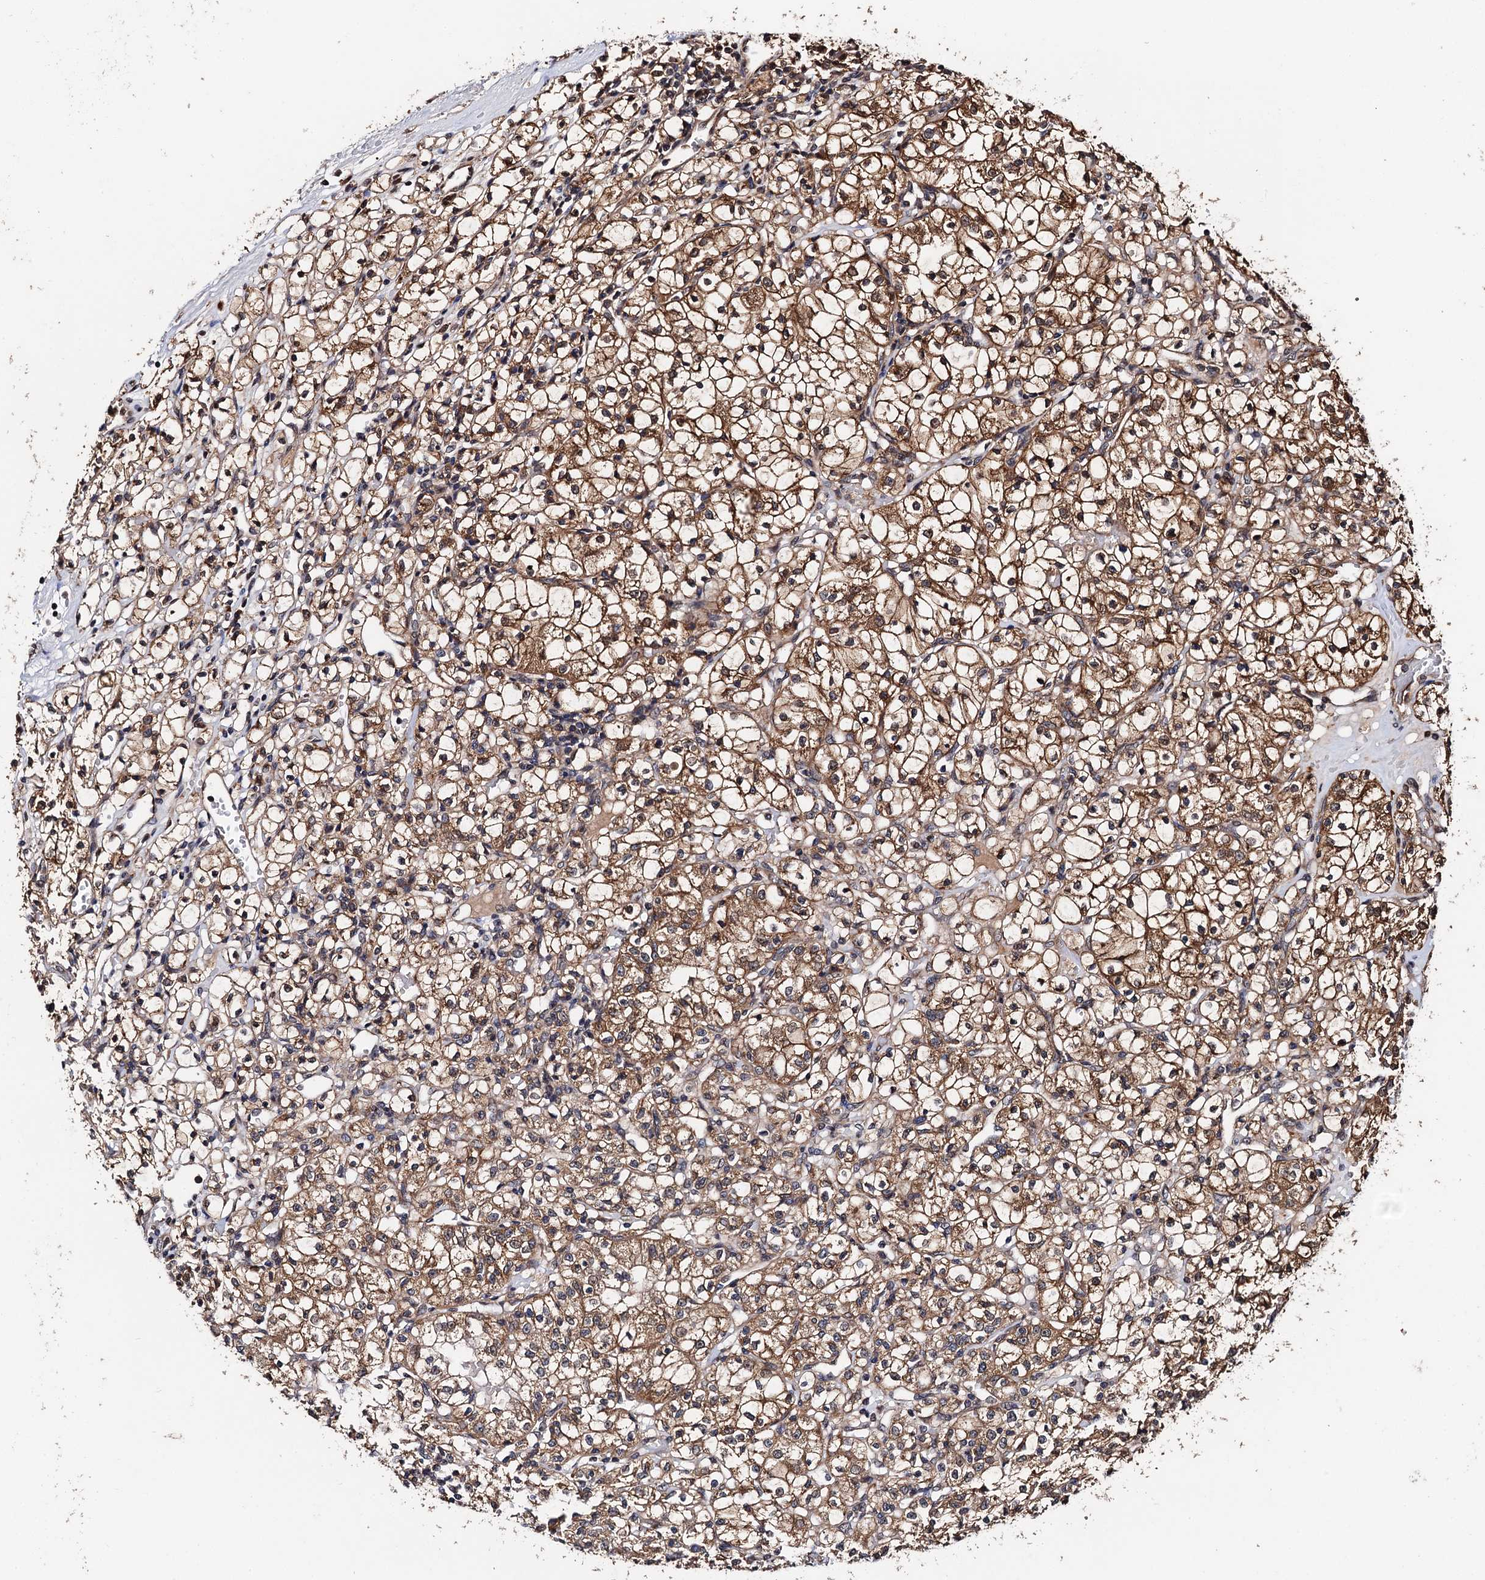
{"staining": {"intensity": "moderate", "quantity": ">75%", "location": "cytoplasmic/membranous"}, "tissue": "renal cancer", "cell_type": "Tumor cells", "image_type": "cancer", "snomed": [{"axis": "morphology", "description": "Adenocarcinoma, NOS"}, {"axis": "topography", "description": "Kidney"}], "caption": "IHC histopathology image of human renal cancer (adenocarcinoma) stained for a protein (brown), which displays medium levels of moderate cytoplasmic/membranous positivity in about >75% of tumor cells.", "gene": "MIER2", "patient": {"sex": "female", "age": 59}}